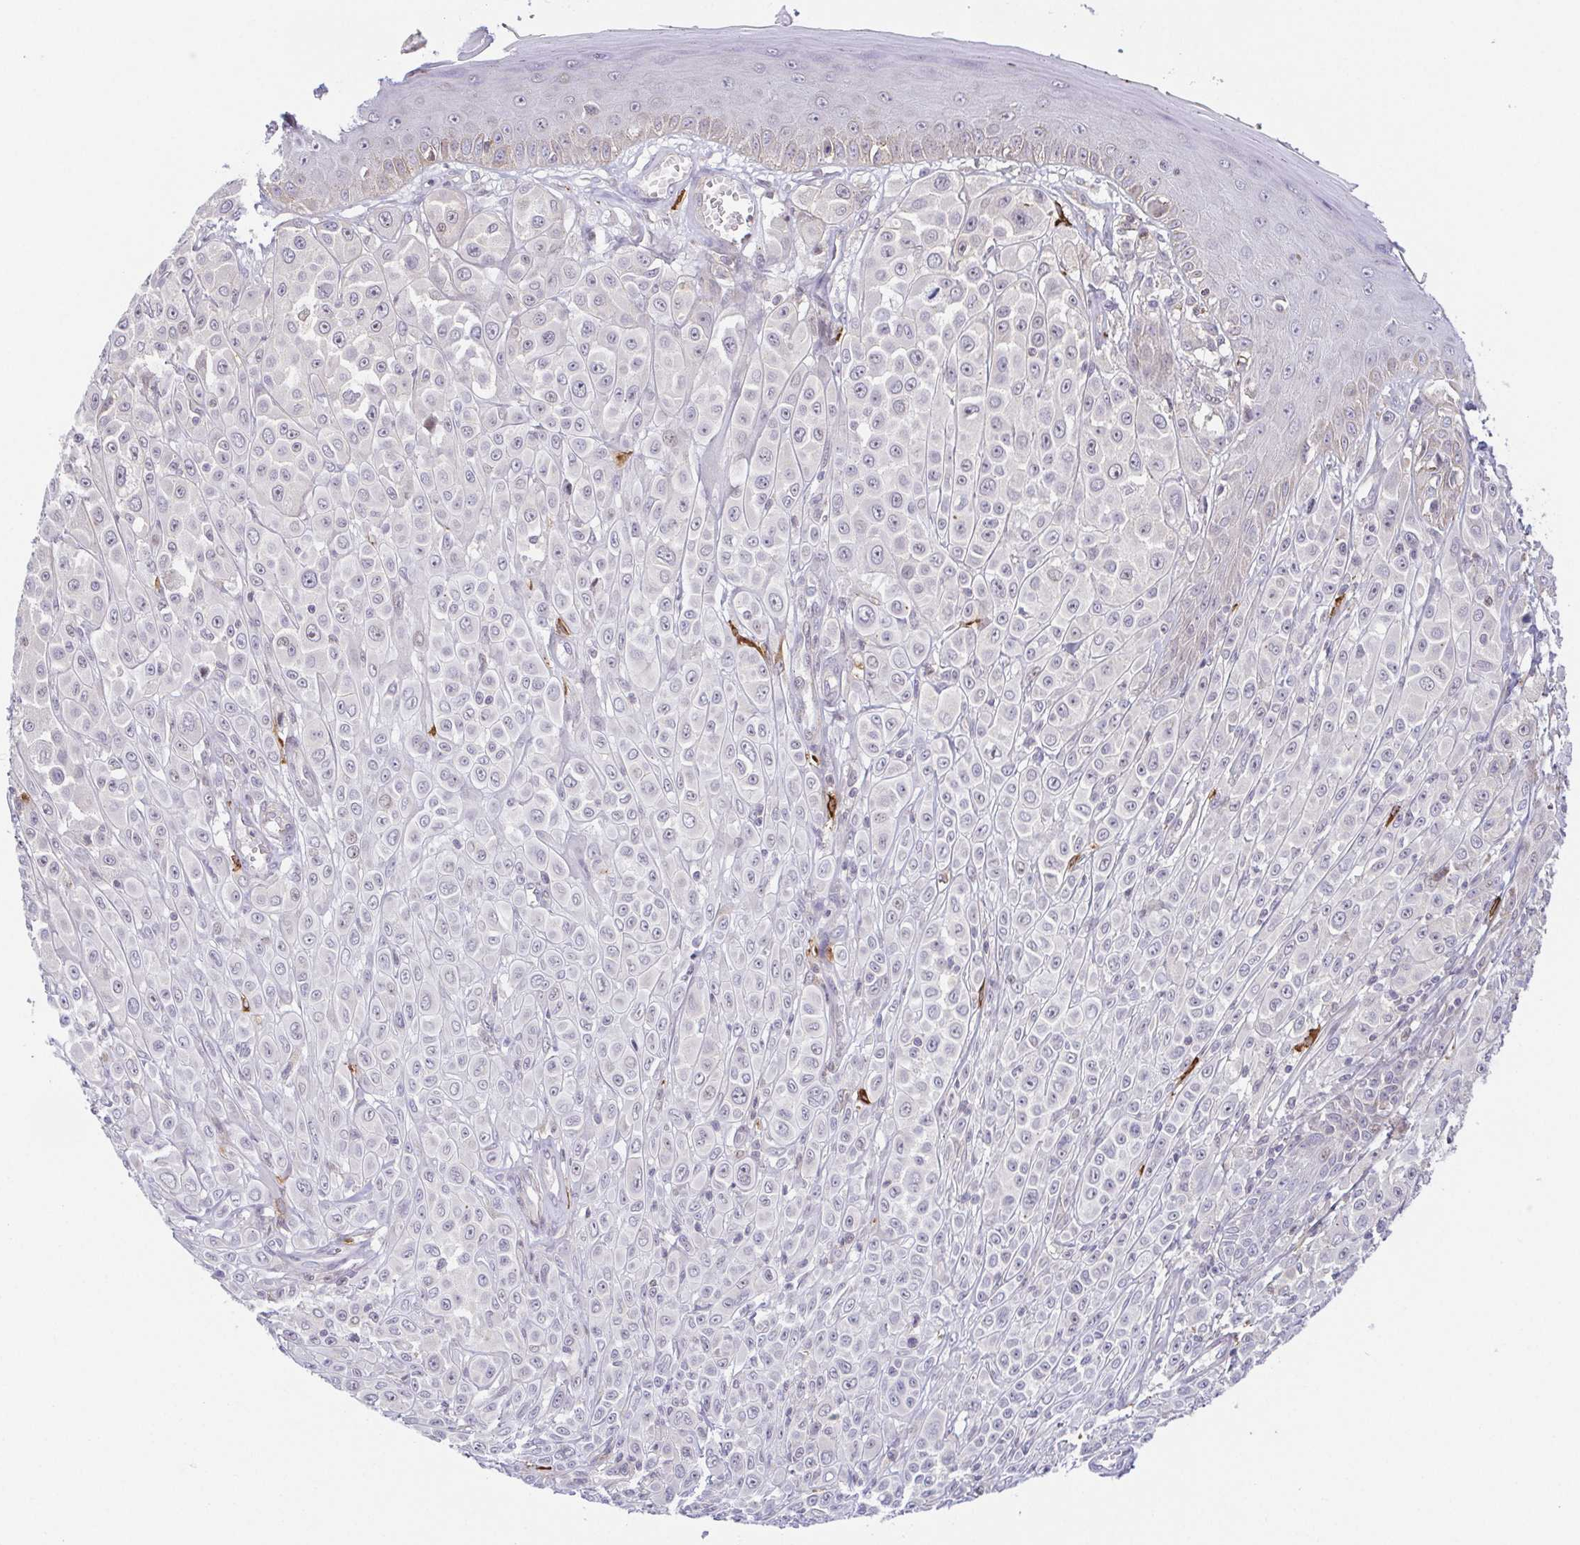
{"staining": {"intensity": "negative", "quantity": "none", "location": "none"}, "tissue": "melanoma", "cell_type": "Tumor cells", "image_type": "cancer", "snomed": [{"axis": "morphology", "description": "Malignant melanoma, NOS"}, {"axis": "topography", "description": "Skin"}], "caption": "This micrograph is of melanoma stained with immunohistochemistry to label a protein in brown with the nuclei are counter-stained blue. There is no staining in tumor cells.", "gene": "PREPL", "patient": {"sex": "male", "age": 67}}